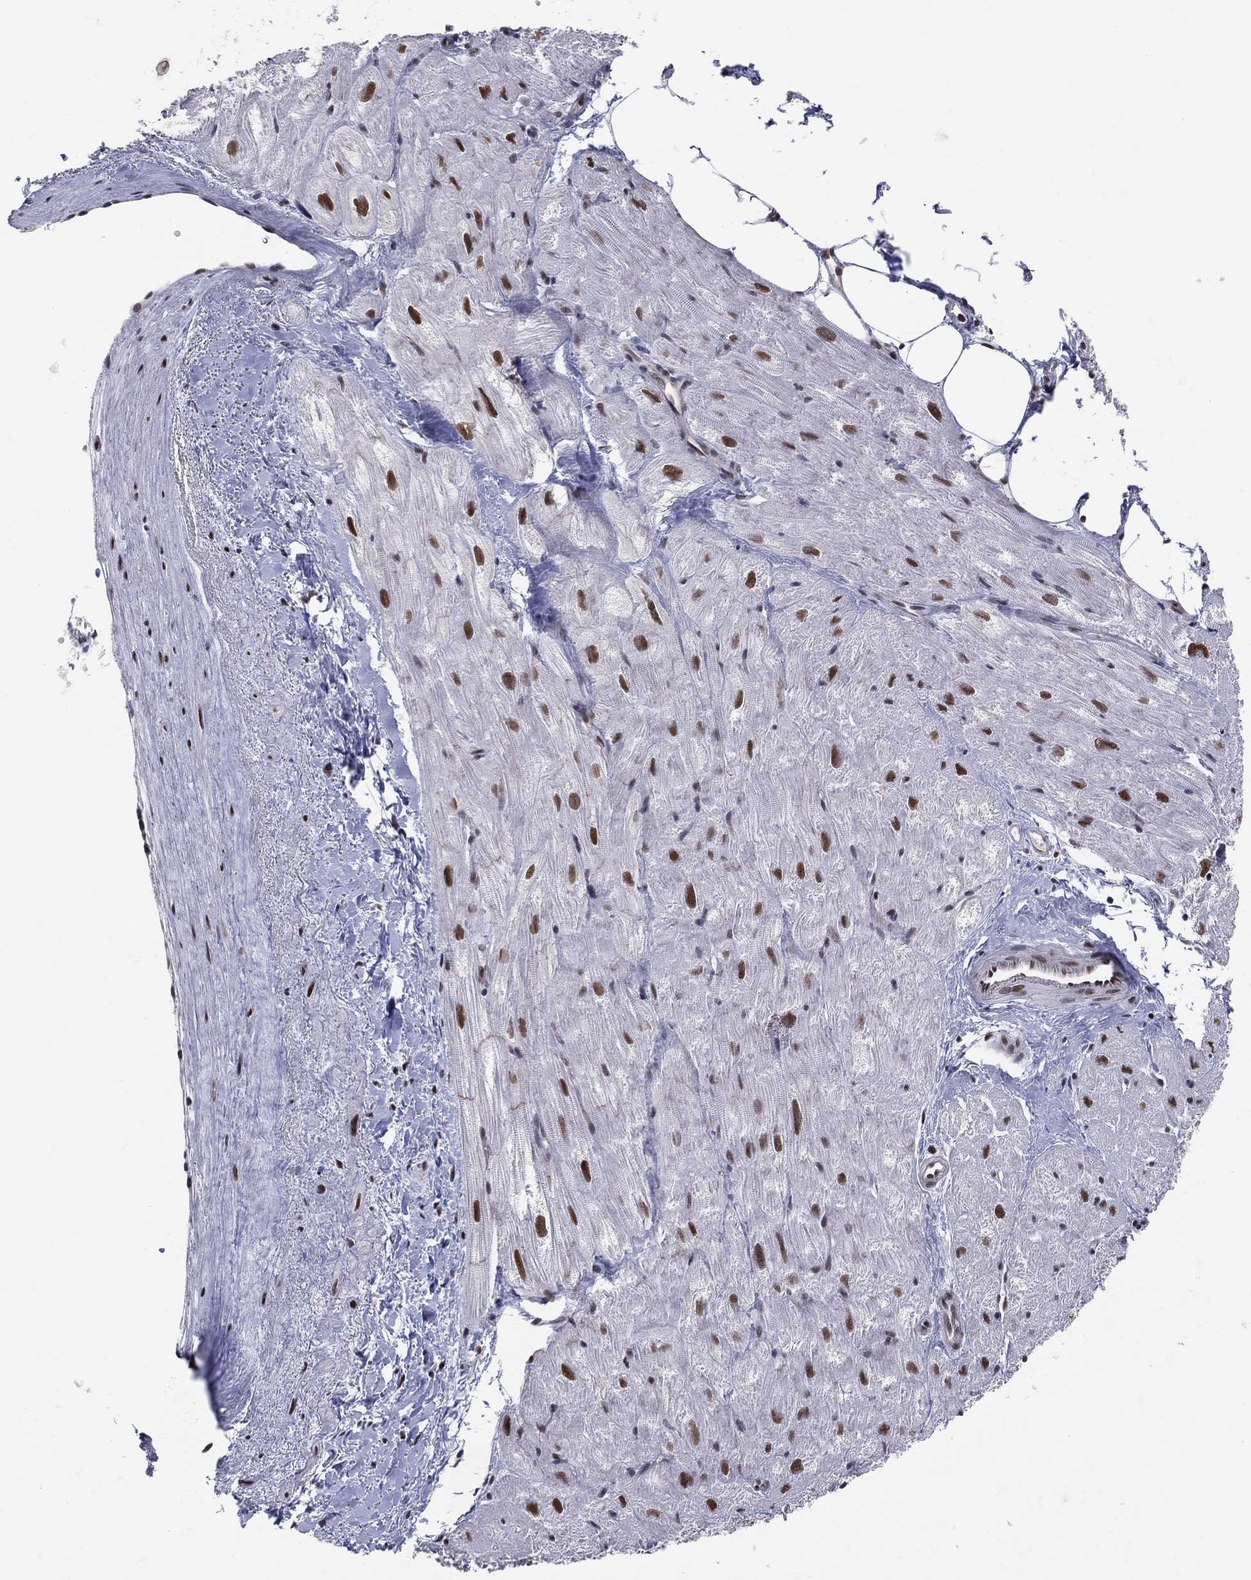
{"staining": {"intensity": "strong", "quantity": "<25%", "location": "nuclear"}, "tissue": "heart muscle", "cell_type": "Cardiomyocytes", "image_type": "normal", "snomed": [{"axis": "morphology", "description": "Normal tissue, NOS"}, {"axis": "topography", "description": "Heart"}], "caption": "Immunohistochemistry photomicrograph of normal heart muscle stained for a protein (brown), which reveals medium levels of strong nuclear expression in about <25% of cardiomyocytes.", "gene": "CDK7", "patient": {"sex": "male", "age": 62}}